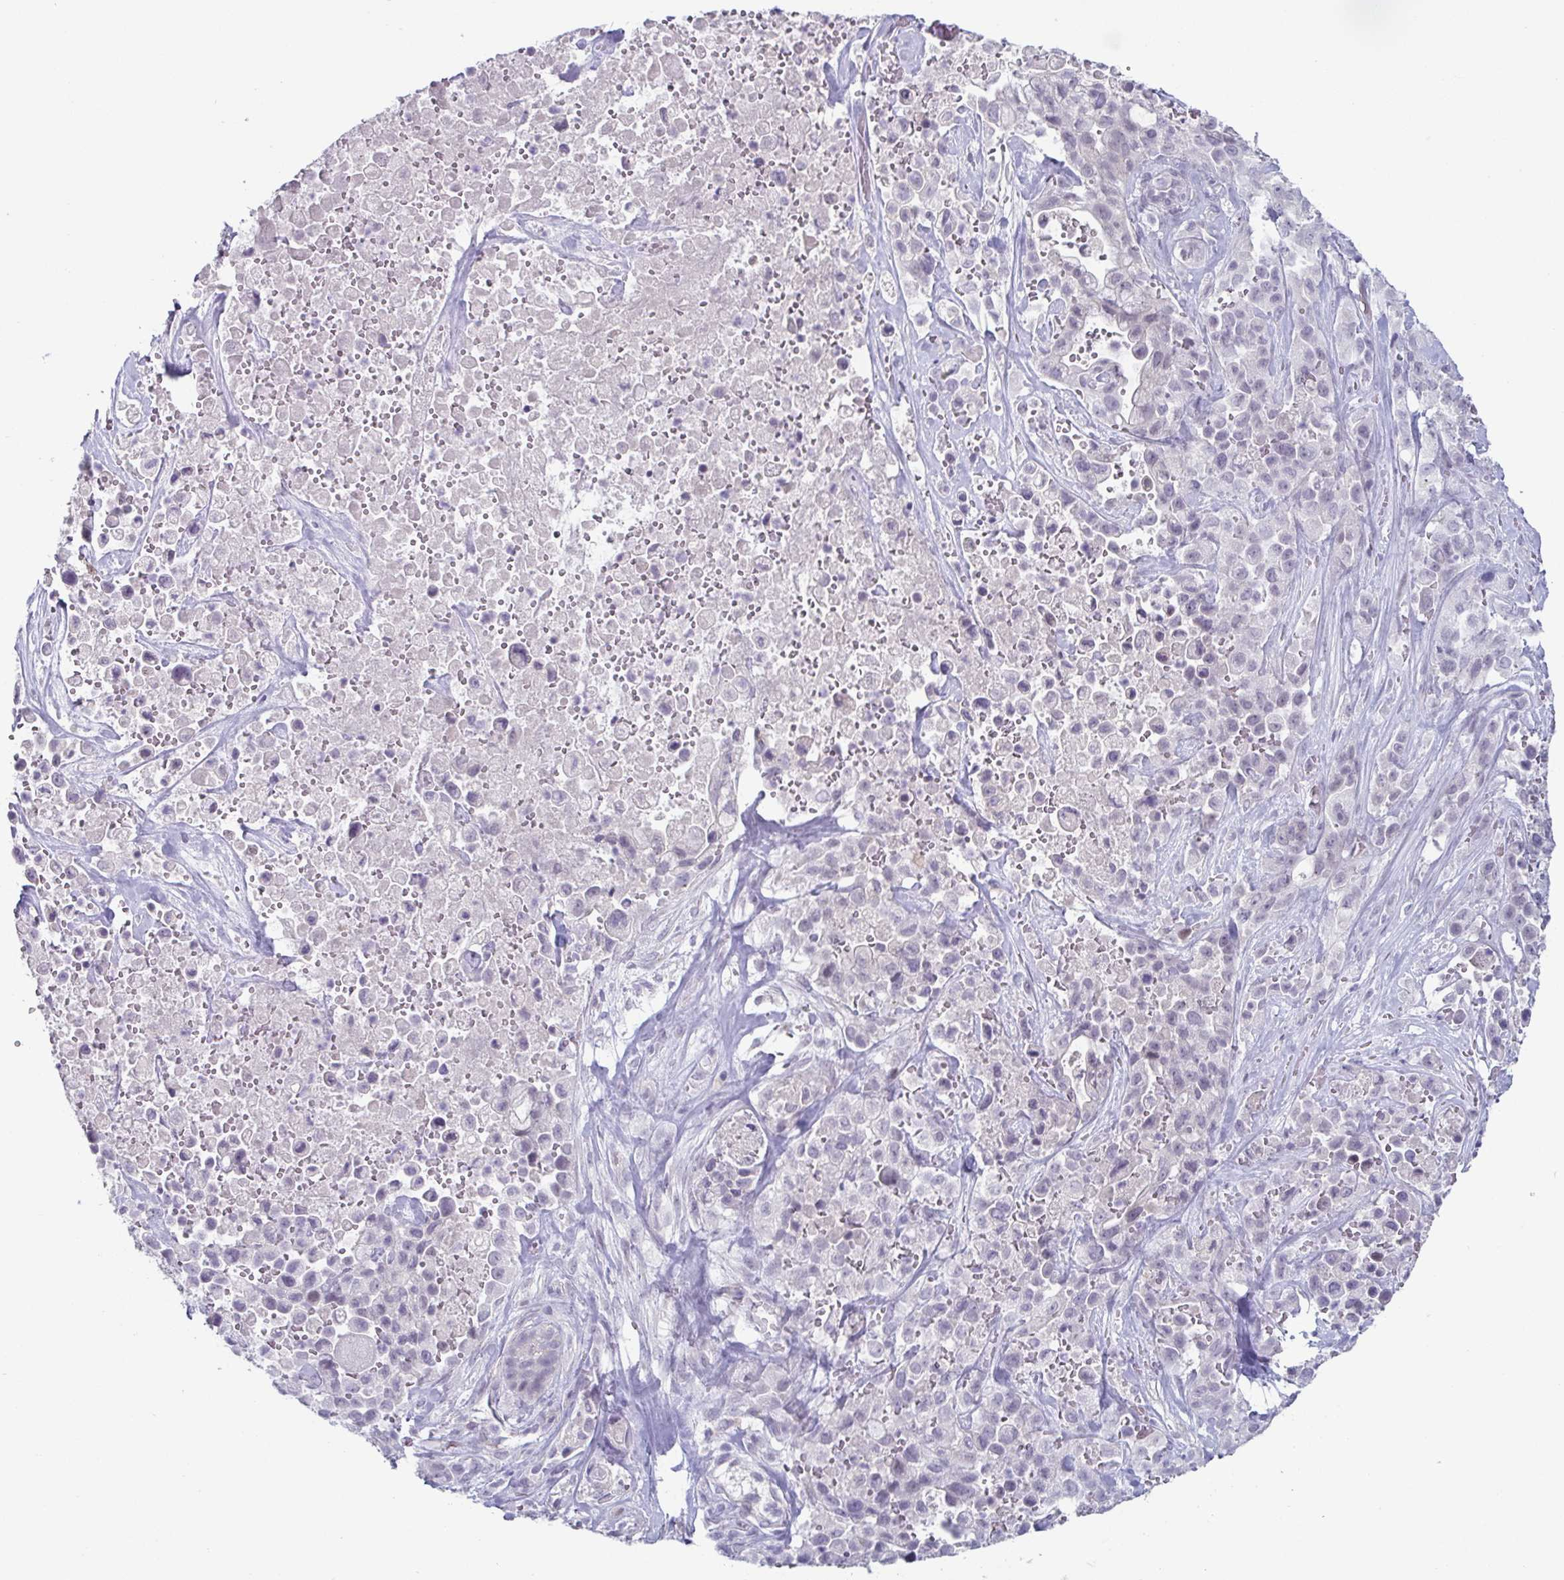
{"staining": {"intensity": "negative", "quantity": "none", "location": "none"}, "tissue": "pancreatic cancer", "cell_type": "Tumor cells", "image_type": "cancer", "snomed": [{"axis": "morphology", "description": "Adenocarcinoma, NOS"}, {"axis": "topography", "description": "Pancreas"}], "caption": "Tumor cells show no significant protein staining in pancreatic adenocarcinoma.", "gene": "VSIG10L", "patient": {"sex": "male", "age": 44}}